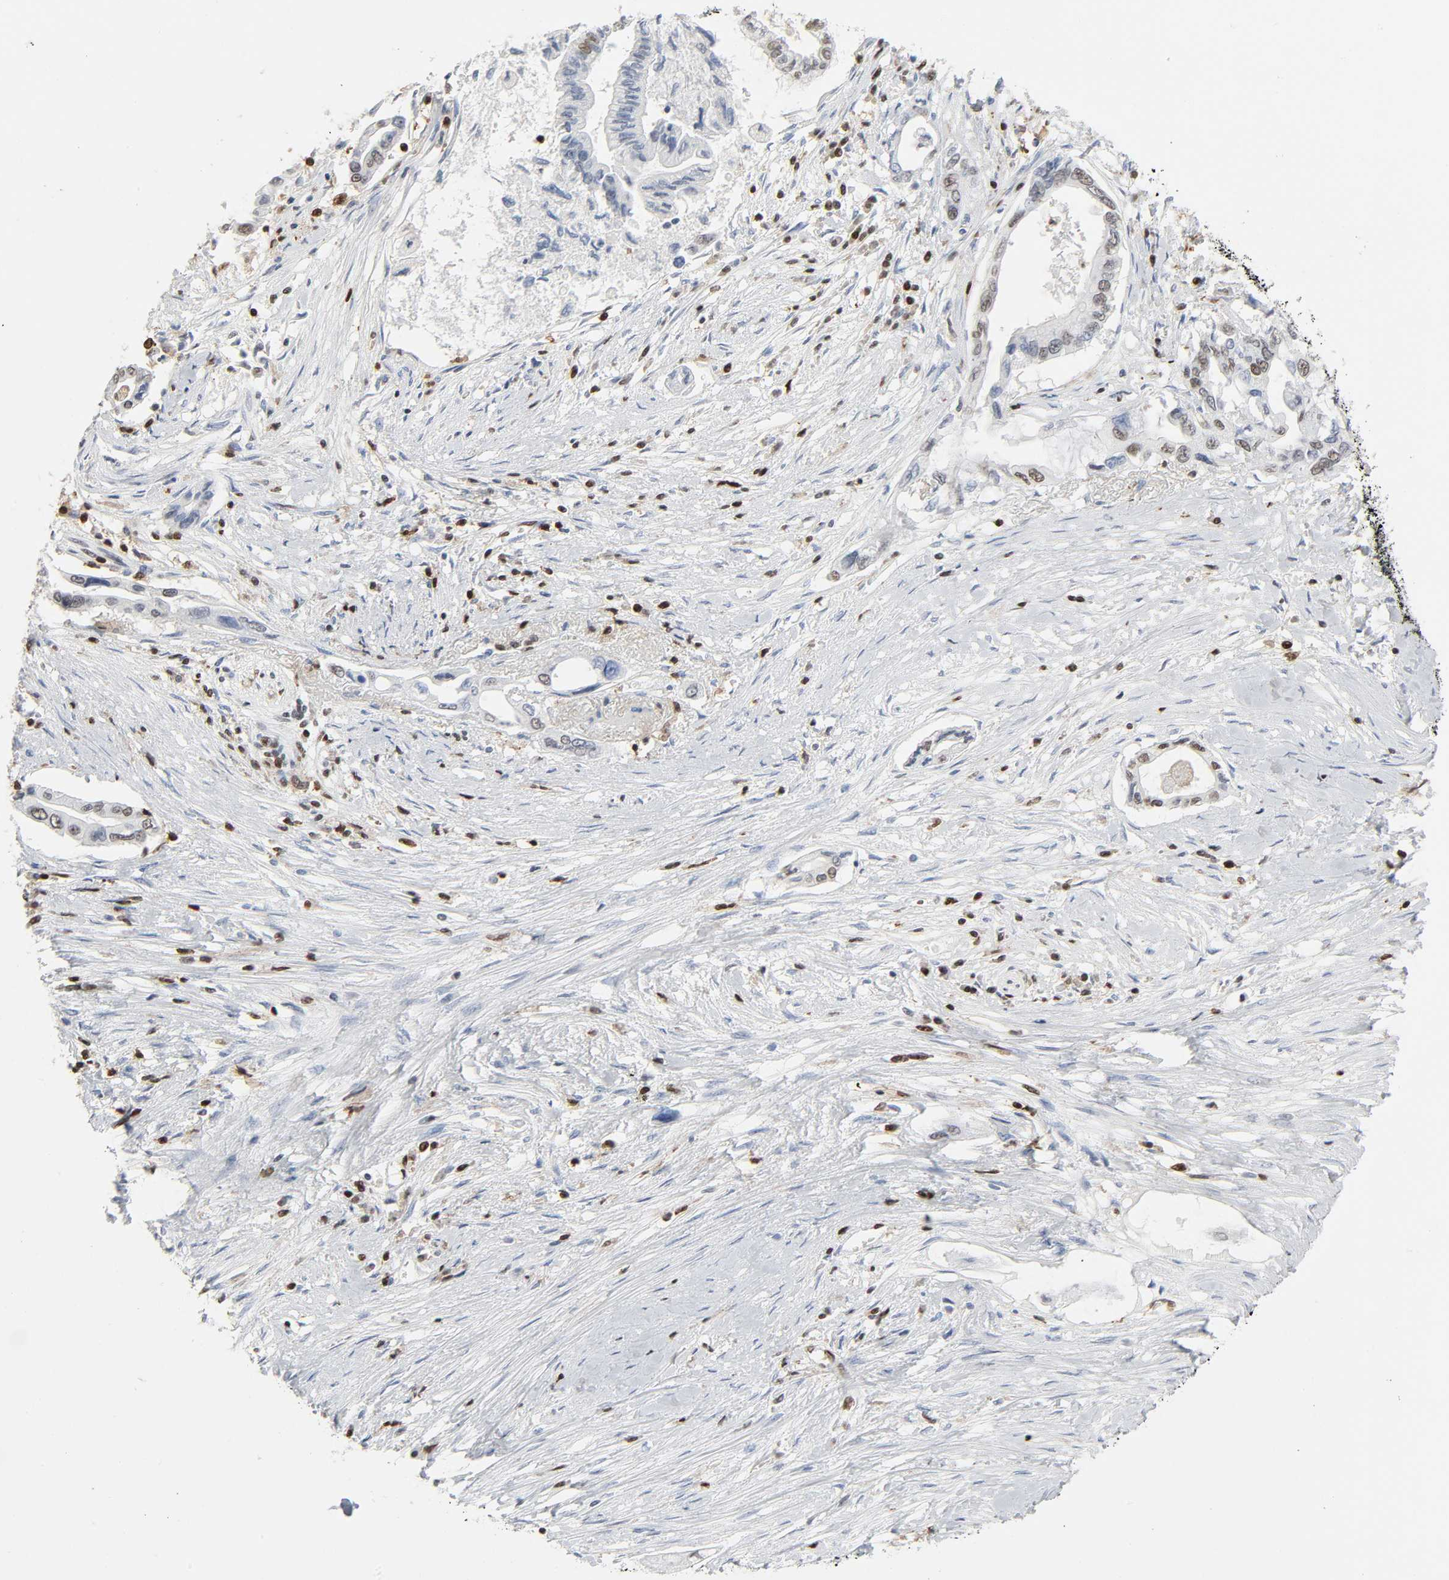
{"staining": {"intensity": "weak", "quantity": "25%-75%", "location": "nuclear"}, "tissue": "pancreatic cancer", "cell_type": "Tumor cells", "image_type": "cancer", "snomed": [{"axis": "morphology", "description": "Adenocarcinoma, NOS"}, {"axis": "topography", "description": "Pancreas"}], "caption": "There is low levels of weak nuclear staining in tumor cells of adenocarcinoma (pancreatic), as demonstrated by immunohistochemical staining (brown color).", "gene": "WAS", "patient": {"sex": "female", "age": 57}}